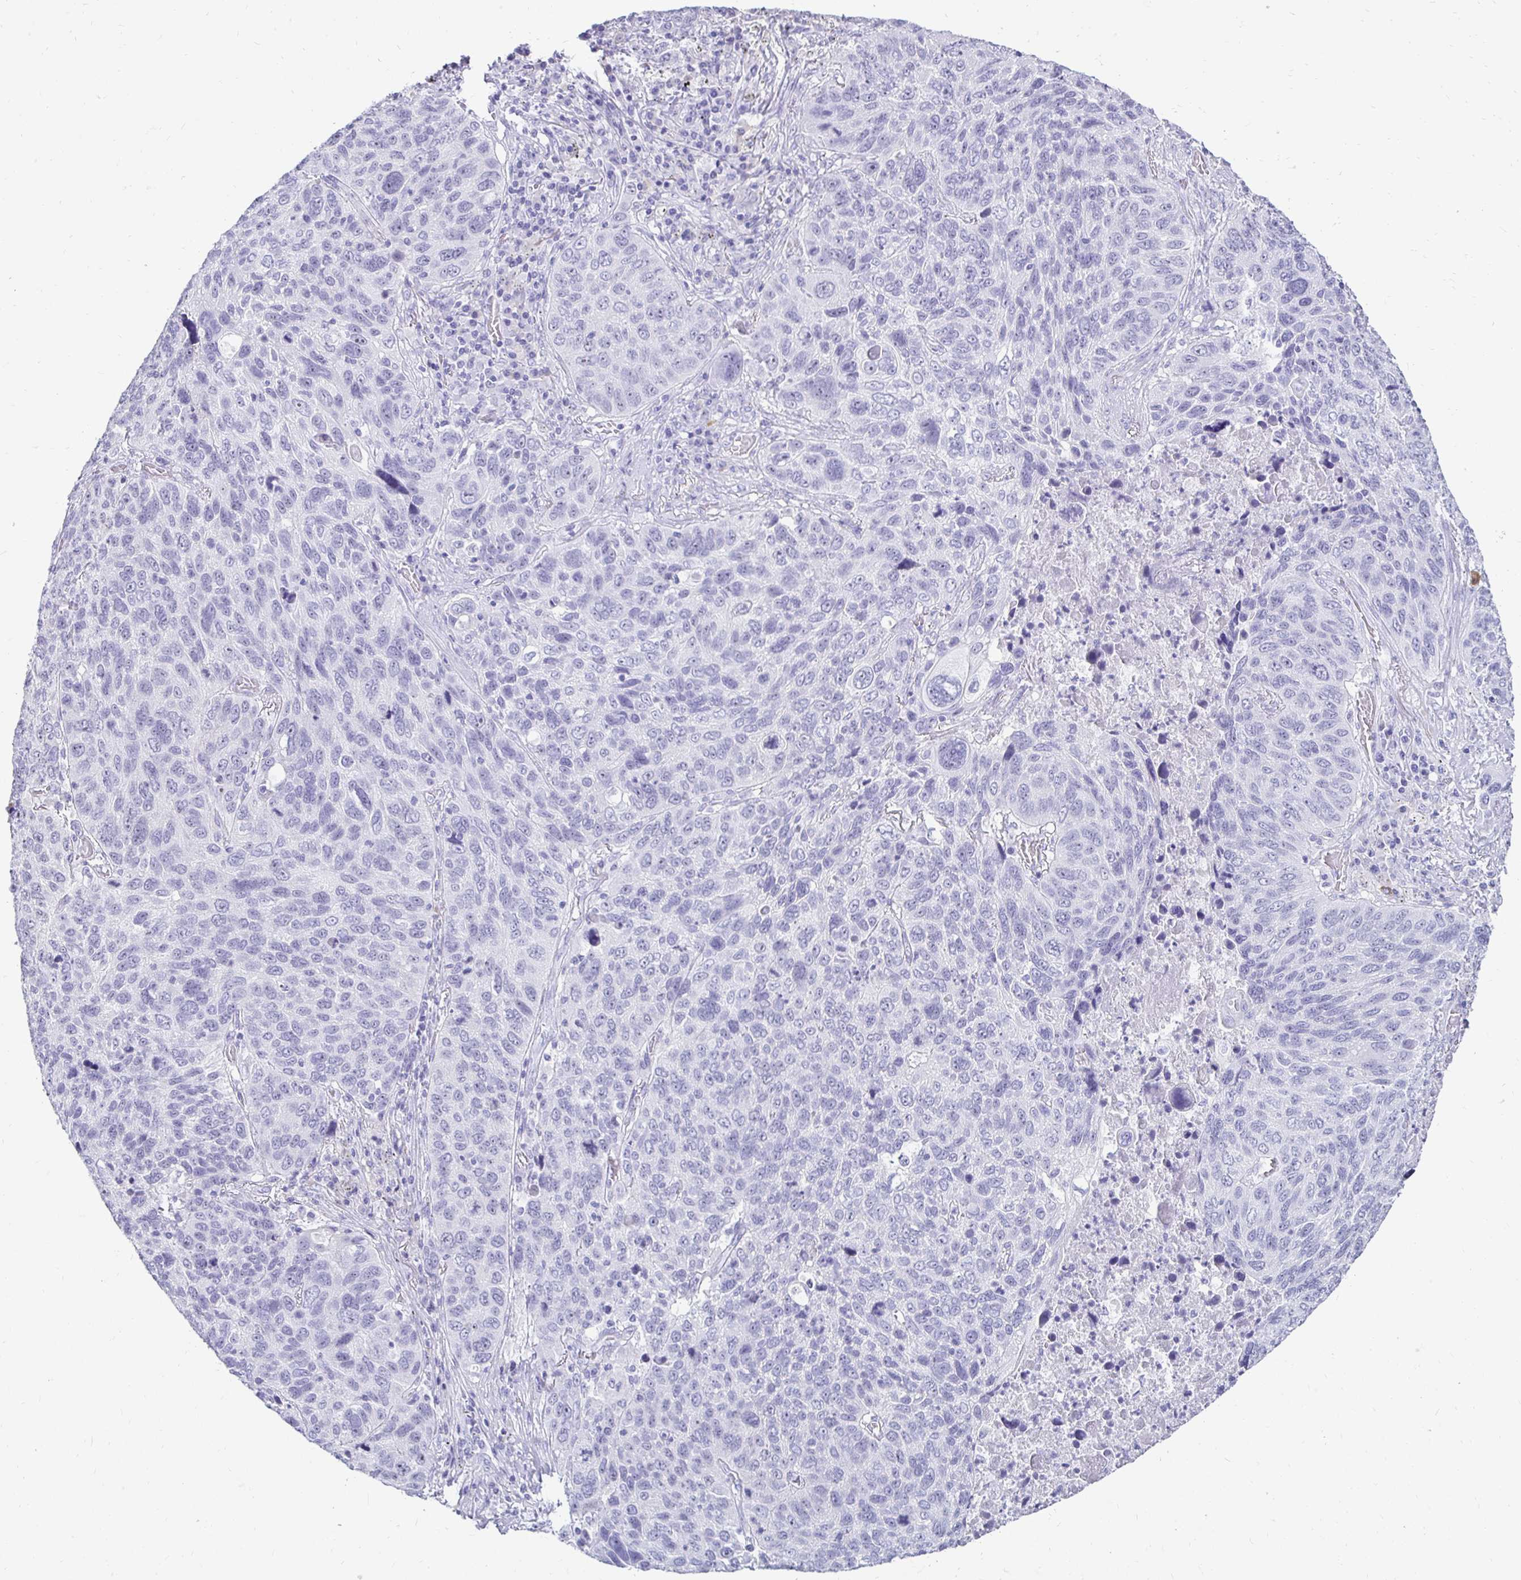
{"staining": {"intensity": "weak", "quantity": "<25%", "location": "nuclear"}, "tissue": "lung cancer", "cell_type": "Tumor cells", "image_type": "cancer", "snomed": [{"axis": "morphology", "description": "Squamous cell carcinoma, NOS"}, {"axis": "topography", "description": "Lung"}], "caption": "Immunohistochemistry of human lung squamous cell carcinoma displays no expression in tumor cells.", "gene": "CST6", "patient": {"sex": "male", "age": 68}}